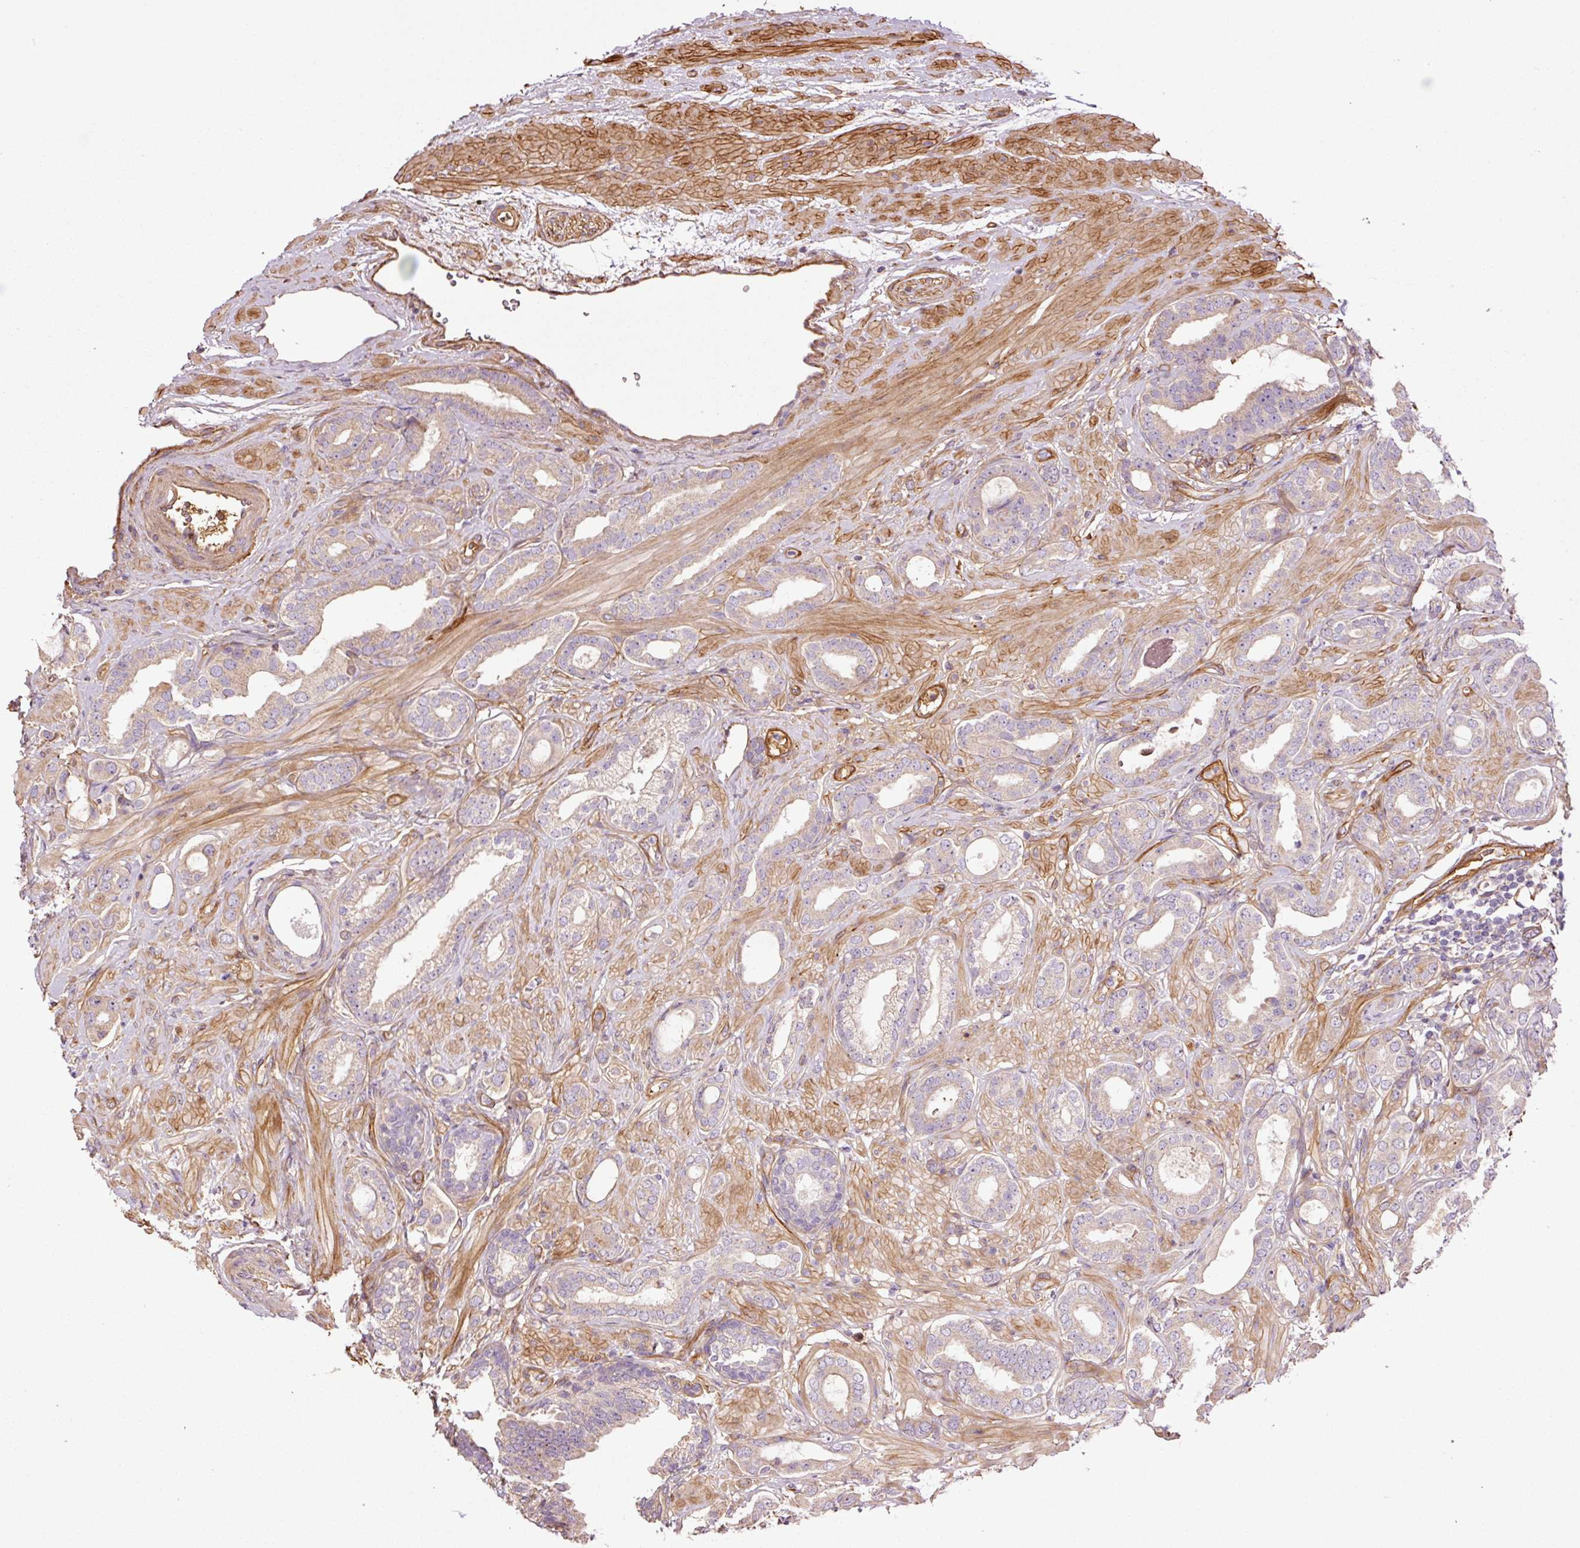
{"staining": {"intensity": "weak", "quantity": "<25%", "location": "cytoplasmic/membranous"}, "tissue": "prostate cancer", "cell_type": "Tumor cells", "image_type": "cancer", "snomed": [{"axis": "morphology", "description": "Adenocarcinoma, Low grade"}, {"axis": "topography", "description": "Prostate"}], "caption": "Immunohistochemistry (IHC) photomicrograph of low-grade adenocarcinoma (prostate) stained for a protein (brown), which shows no staining in tumor cells.", "gene": "NID2", "patient": {"sex": "male", "age": 57}}